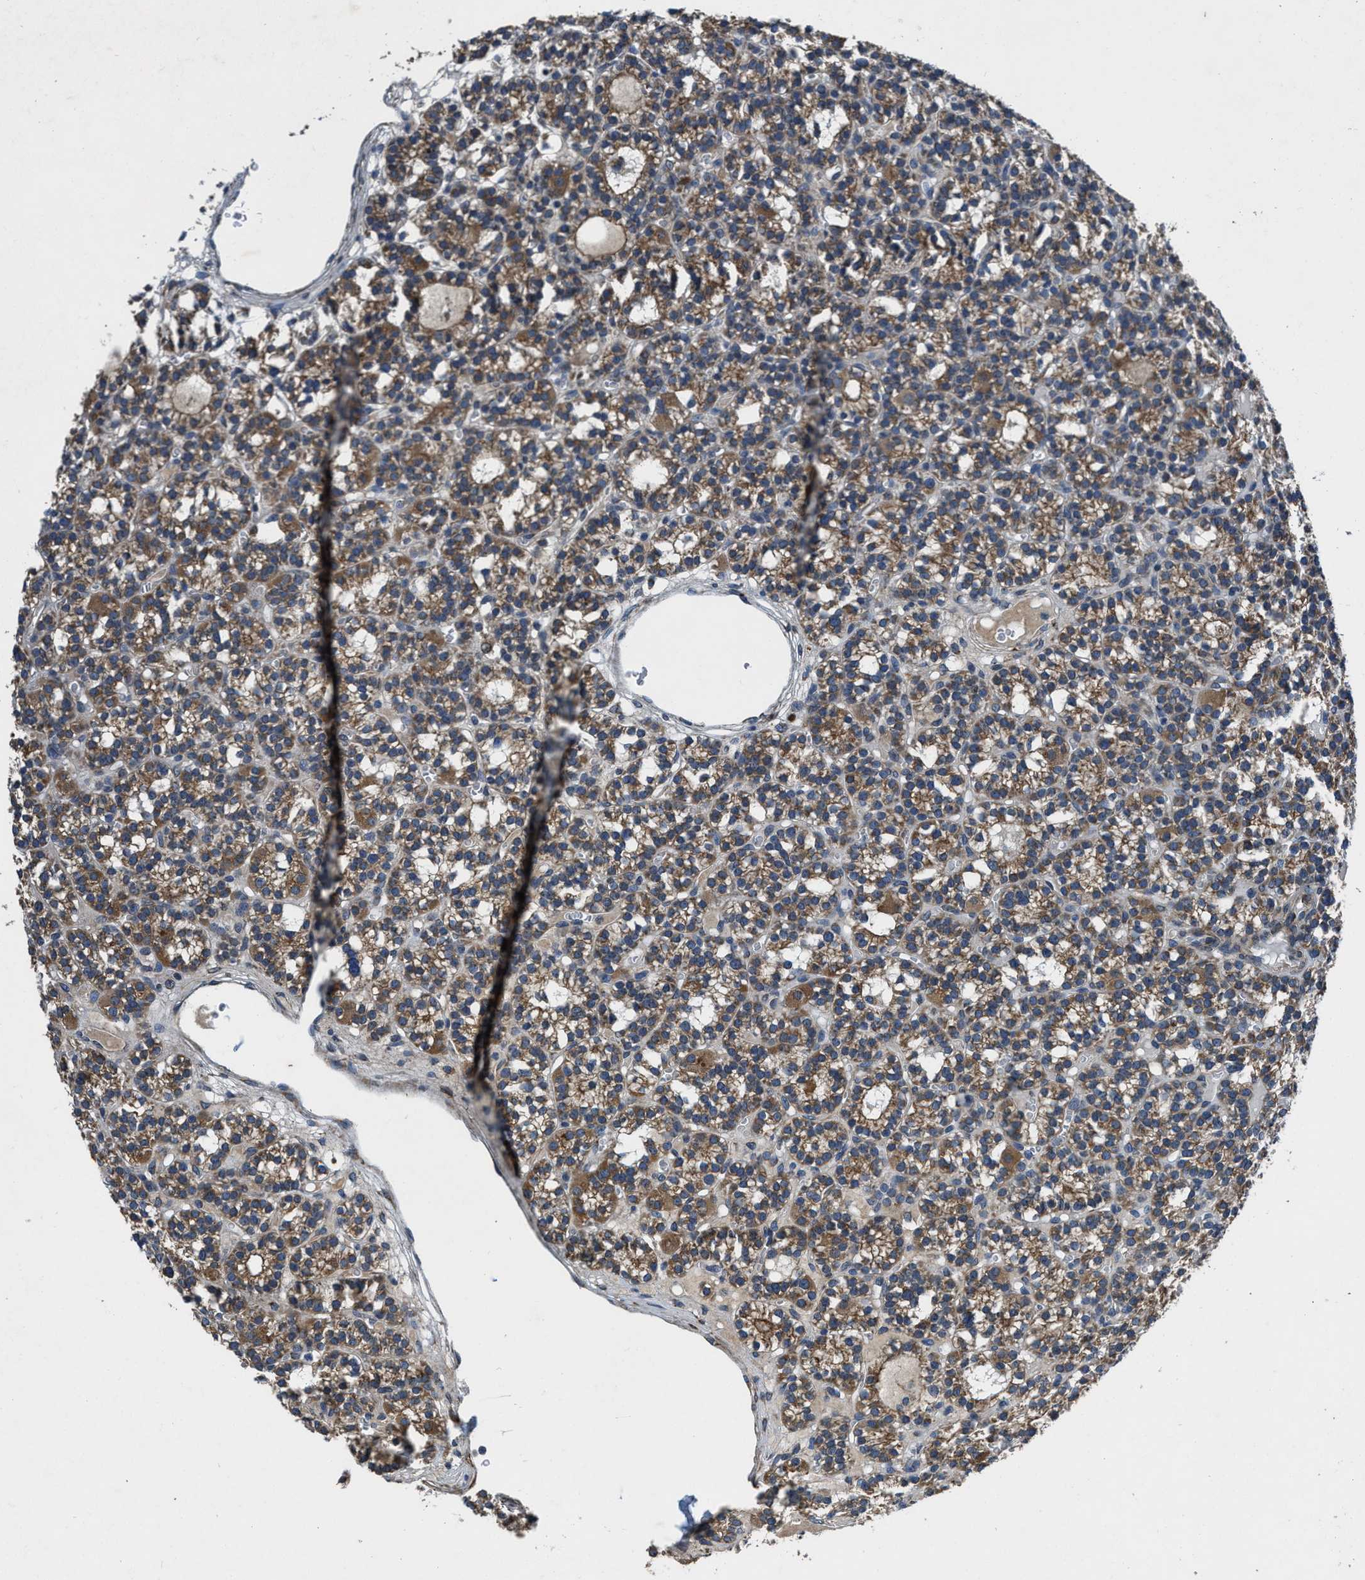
{"staining": {"intensity": "moderate", "quantity": ">75%", "location": "cytoplasmic/membranous"}, "tissue": "parathyroid gland", "cell_type": "Glandular cells", "image_type": "normal", "snomed": [{"axis": "morphology", "description": "Normal tissue, NOS"}, {"axis": "morphology", "description": "Adenoma, NOS"}, {"axis": "topography", "description": "Parathyroid gland"}], "caption": "A photomicrograph of human parathyroid gland stained for a protein exhibits moderate cytoplasmic/membranous brown staining in glandular cells.", "gene": "PDP1", "patient": {"sex": "female", "age": 58}}